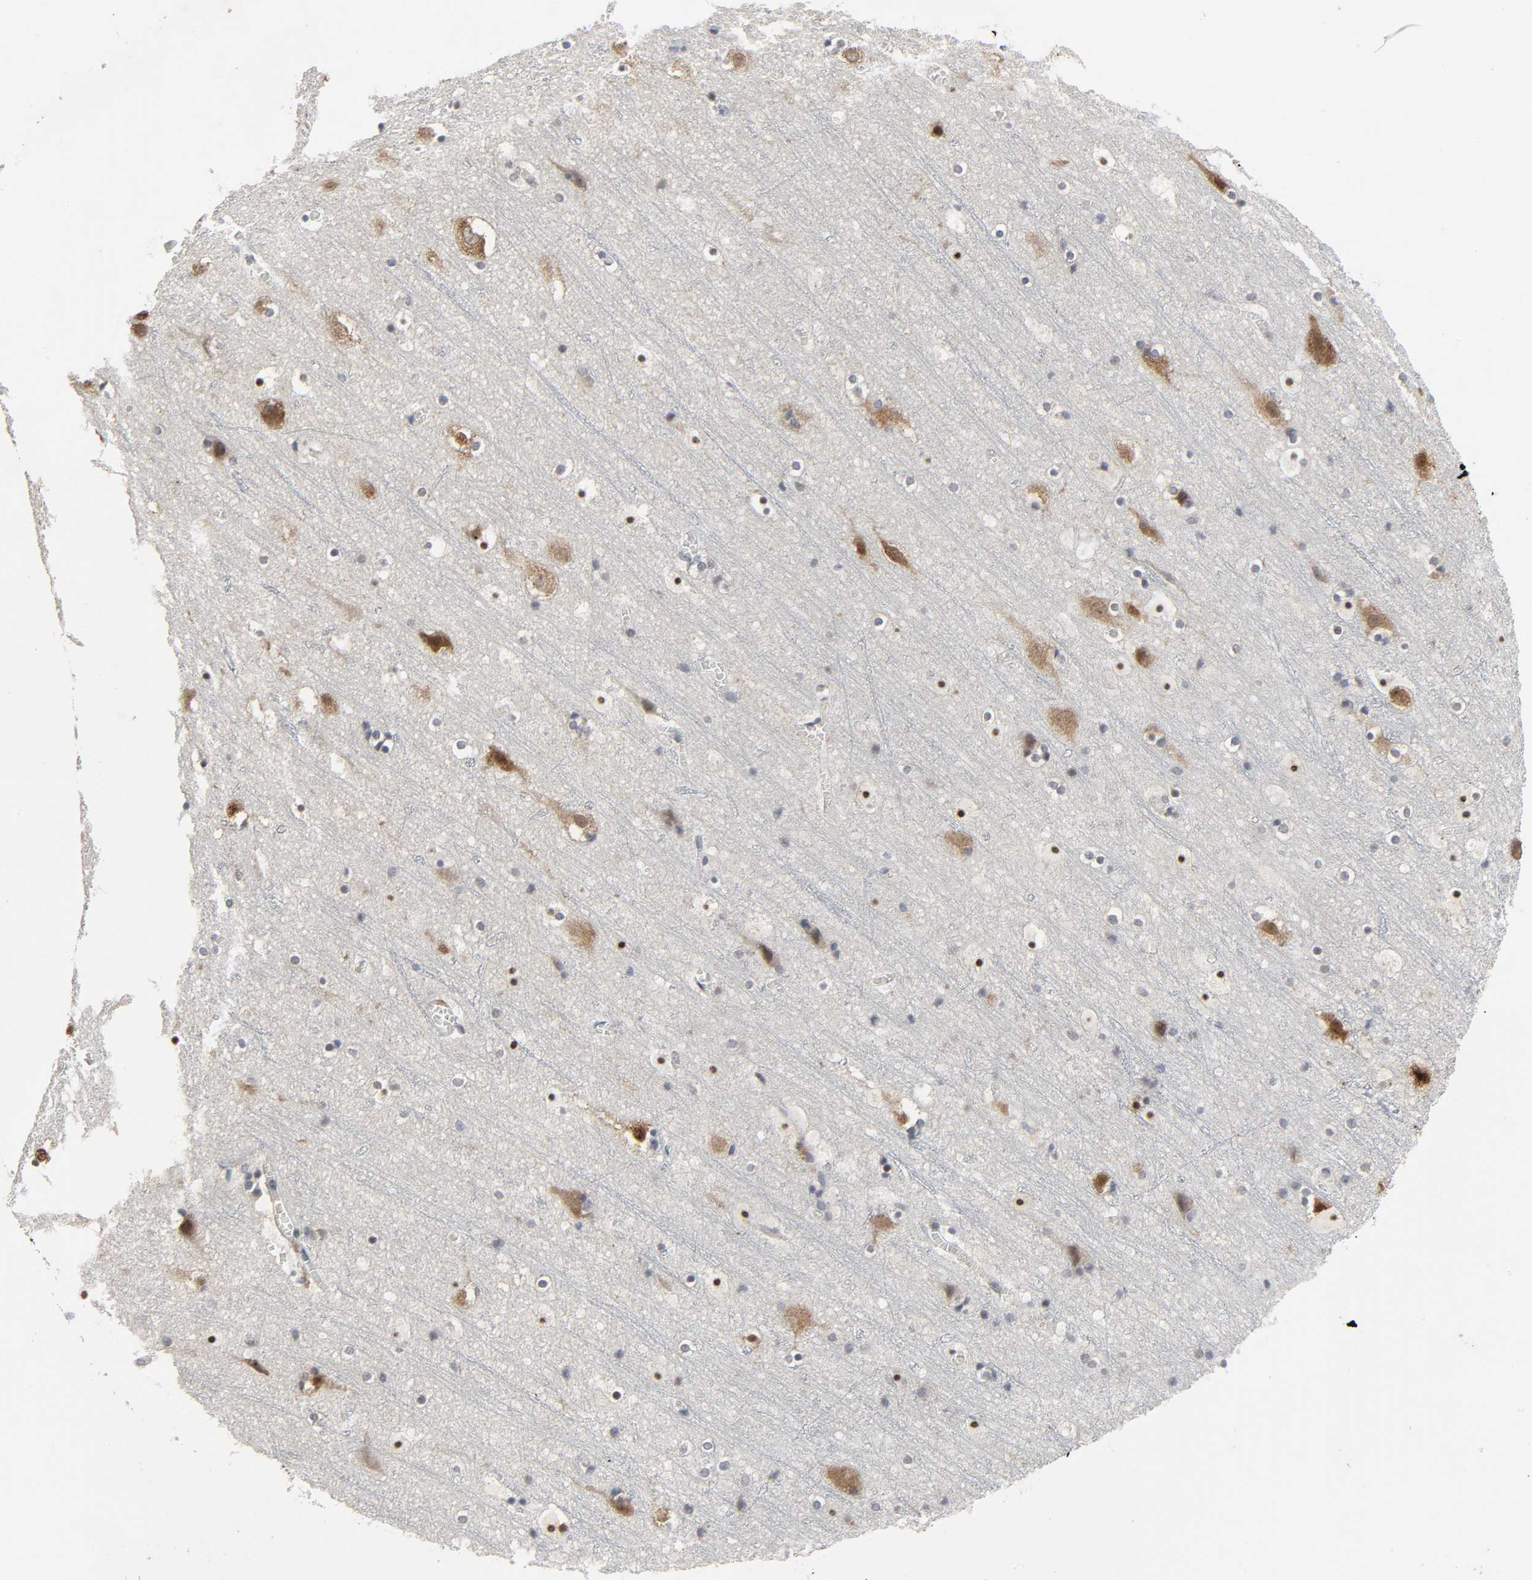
{"staining": {"intensity": "negative", "quantity": "none", "location": "none"}, "tissue": "cerebral cortex", "cell_type": "Endothelial cells", "image_type": "normal", "snomed": [{"axis": "morphology", "description": "Normal tissue, NOS"}, {"axis": "topography", "description": "Cerebral cortex"}], "caption": "High magnification brightfield microscopy of unremarkable cerebral cortex stained with DAB (brown) and counterstained with hematoxylin (blue): endothelial cells show no significant expression.", "gene": "MUC1", "patient": {"sex": "male", "age": 45}}